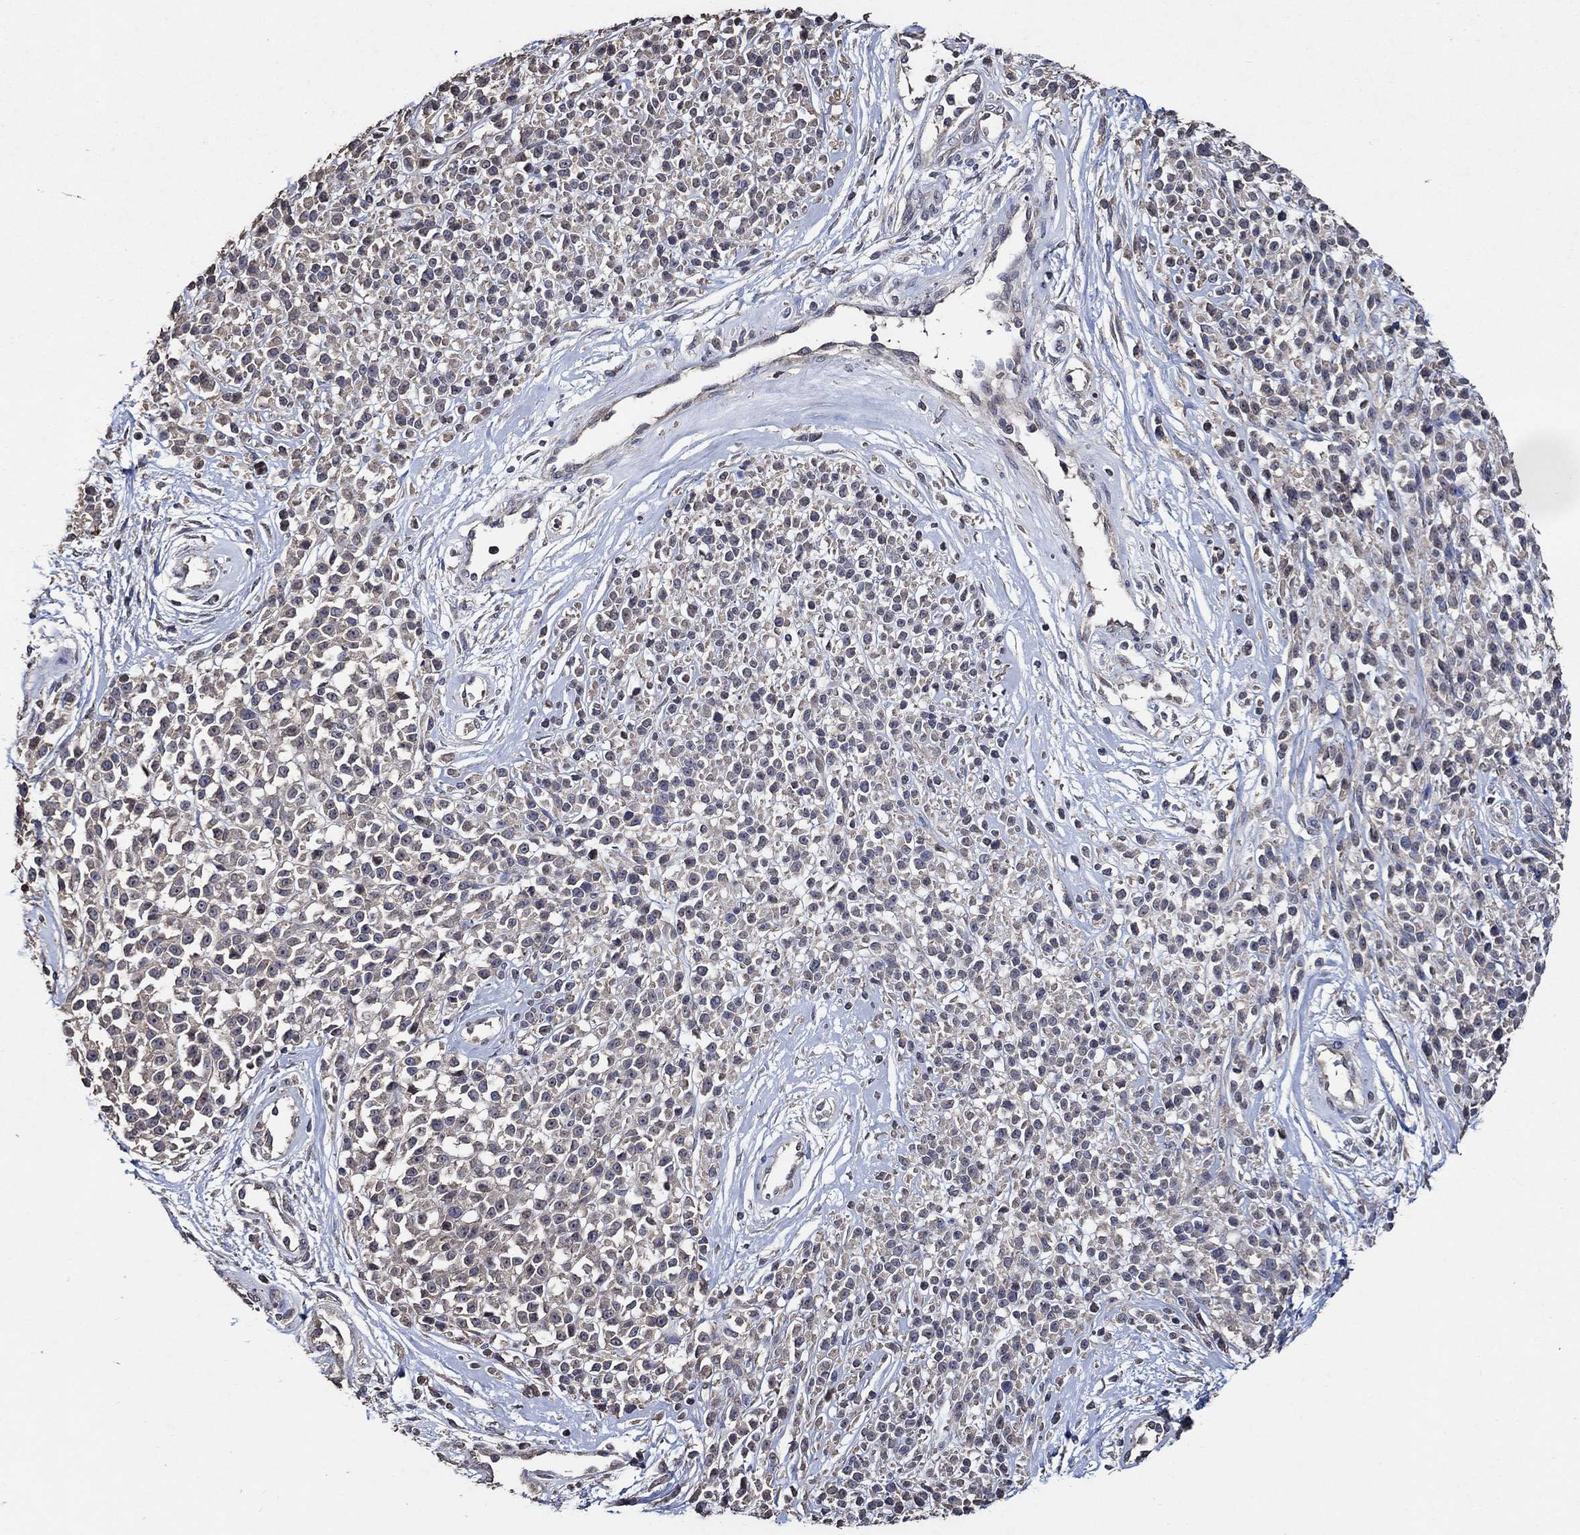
{"staining": {"intensity": "weak", "quantity": "<25%", "location": "cytoplasmic/membranous"}, "tissue": "melanoma", "cell_type": "Tumor cells", "image_type": "cancer", "snomed": [{"axis": "morphology", "description": "Malignant melanoma, NOS"}, {"axis": "topography", "description": "Skin"}, {"axis": "topography", "description": "Skin of trunk"}], "caption": "Tumor cells are negative for protein expression in human melanoma.", "gene": "HAP1", "patient": {"sex": "male", "age": 74}}